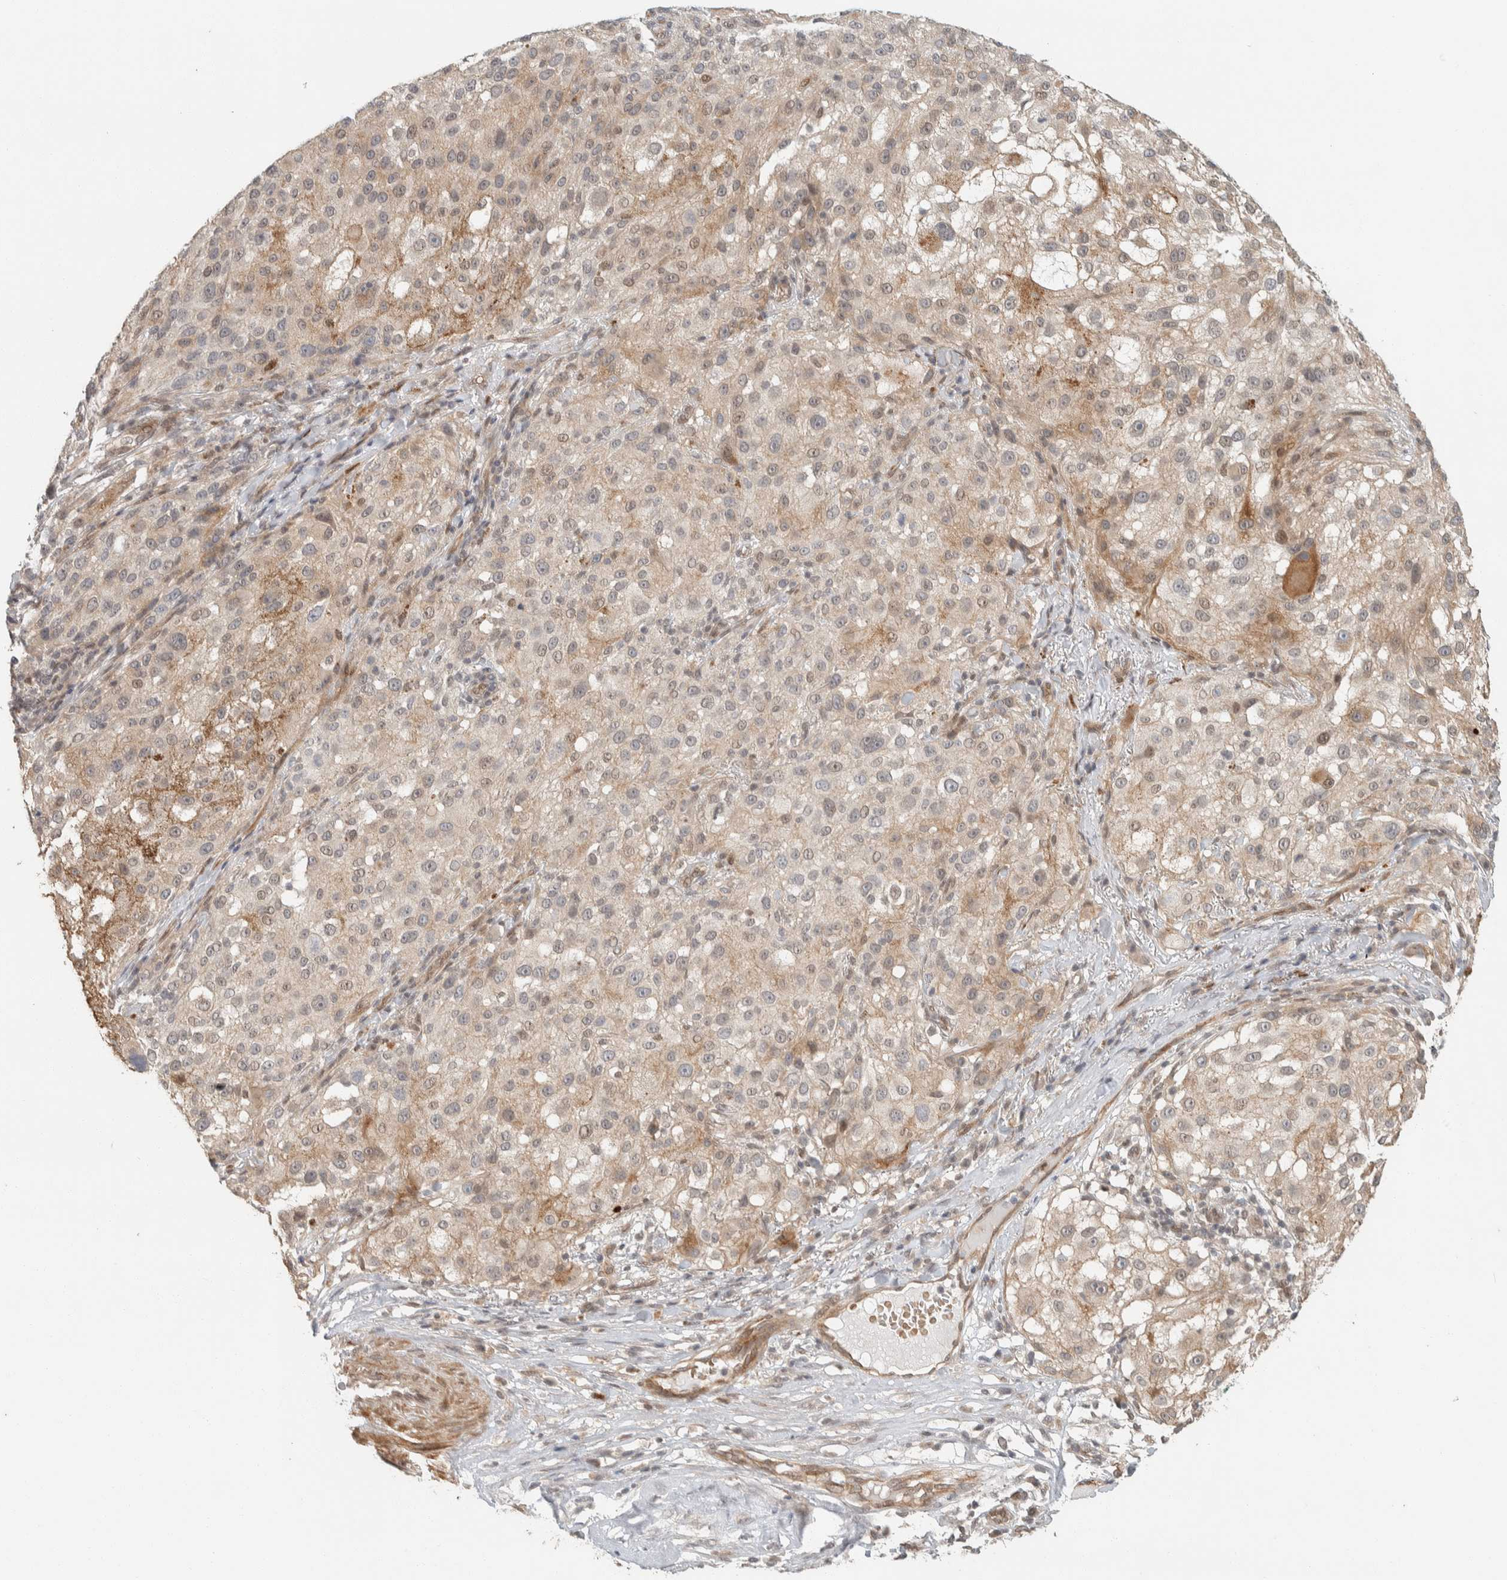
{"staining": {"intensity": "weak", "quantity": "25%-75%", "location": "cytoplasmic/membranous"}, "tissue": "melanoma", "cell_type": "Tumor cells", "image_type": "cancer", "snomed": [{"axis": "morphology", "description": "Necrosis, NOS"}, {"axis": "morphology", "description": "Malignant melanoma, NOS"}, {"axis": "topography", "description": "Skin"}], "caption": "Immunohistochemistry (IHC) of human malignant melanoma reveals low levels of weak cytoplasmic/membranous staining in approximately 25%-75% of tumor cells. (DAB IHC with brightfield microscopy, high magnification).", "gene": "ZBTB2", "patient": {"sex": "female", "age": 87}}